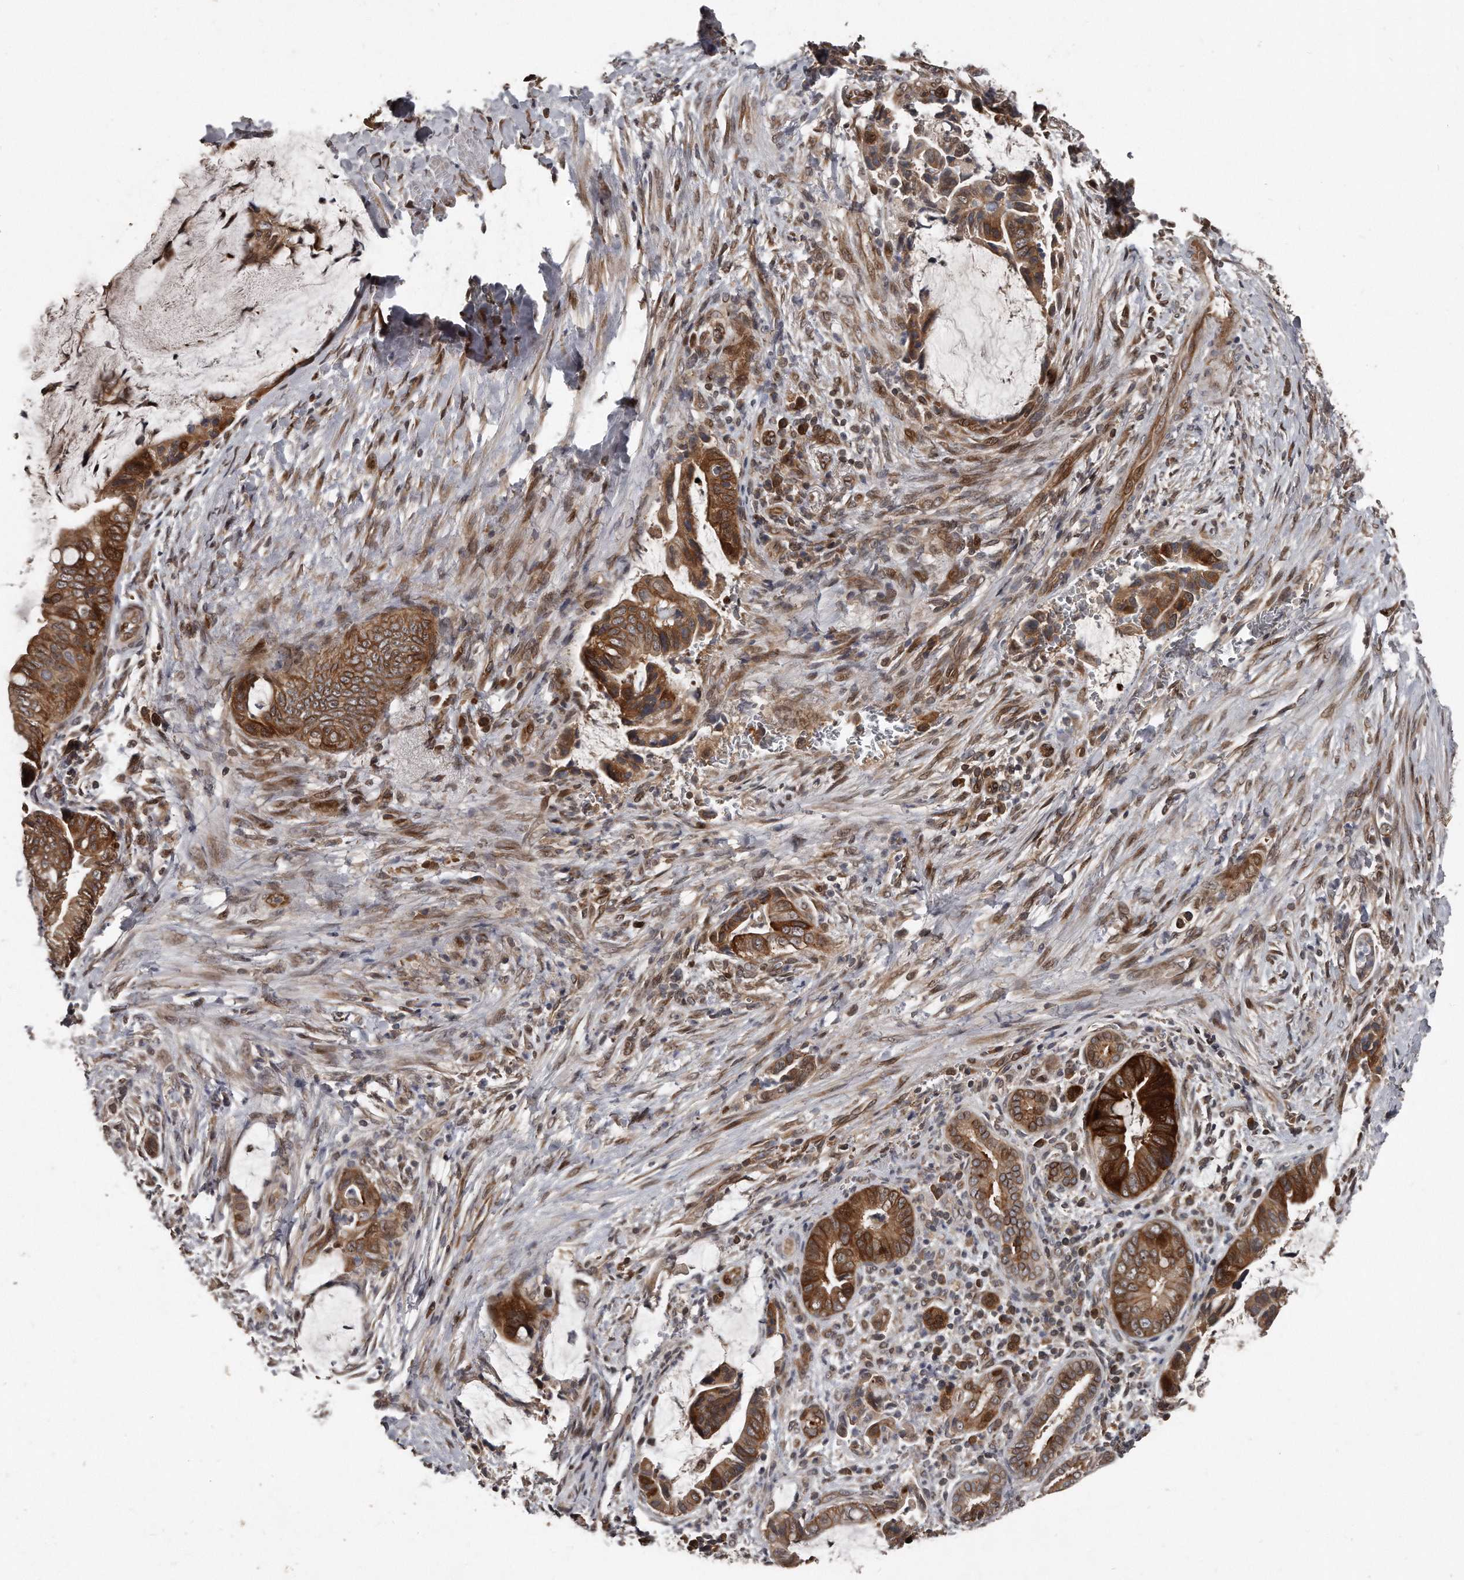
{"staining": {"intensity": "strong", "quantity": ">75%", "location": "cytoplasmic/membranous"}, "tissue": "pancreatic cancer", "cell_type": "Tumor cells", "image_type": "cancer", "snomed": [{"axis": "morphology", "description": "Adenocarcinoma, NOS"}, {"axis": "topography", "description": "Pancreas"}], "caption": "Immunohistochemistry photomicrograph of human pancreatic cancer stained for a protein (brown), which shows high levels of strong cytoplasmic/membranous positivity in approximately >75% of tumor cells.", "gene": "GCH1", "patient": {"sex": "male", "age": 75}}